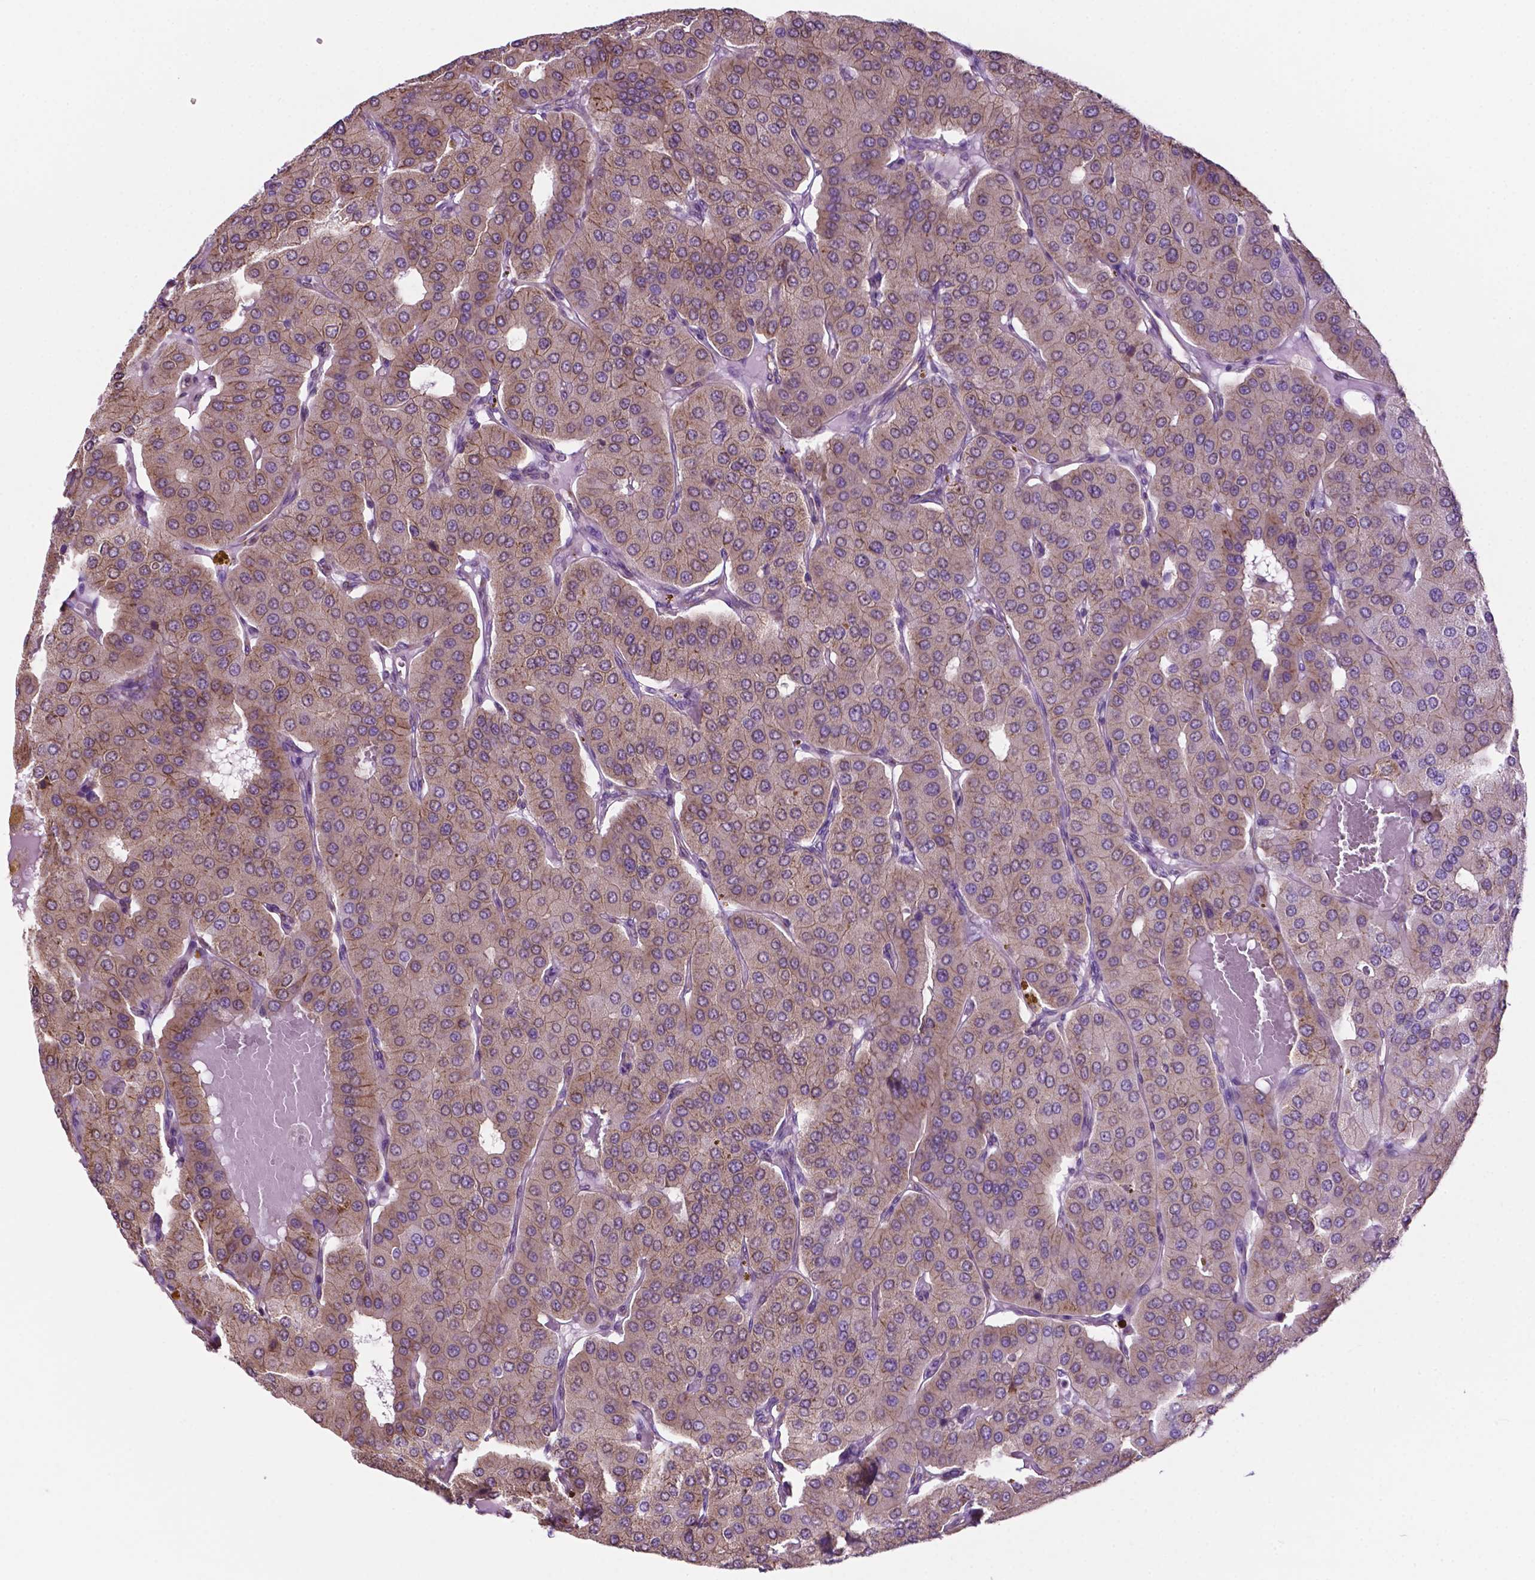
{"staining": {"intensity": "weak", "quantity": "25%-75%", "location": "cytoplasmic/membranous"}, "tissue": "parathyroid gland", "cell_type": "Glandular cells", "image_type": "normal", "snomed": [{"axis": "morphology", "description": "Normal tissue, NOS"}, {"axis": "morphology", "description": "Adenoma, NOS"}, {"axis": "topography", "description": "Parathyroid gland"}], "caption": "The image reveals staining of normal parathyroid gland, revealing weak cytoplasmic/membranous protein positivity (brown color) within glandular cells.", "gene": "RPL29", "patient": {"sex": "female", "age": 86}}